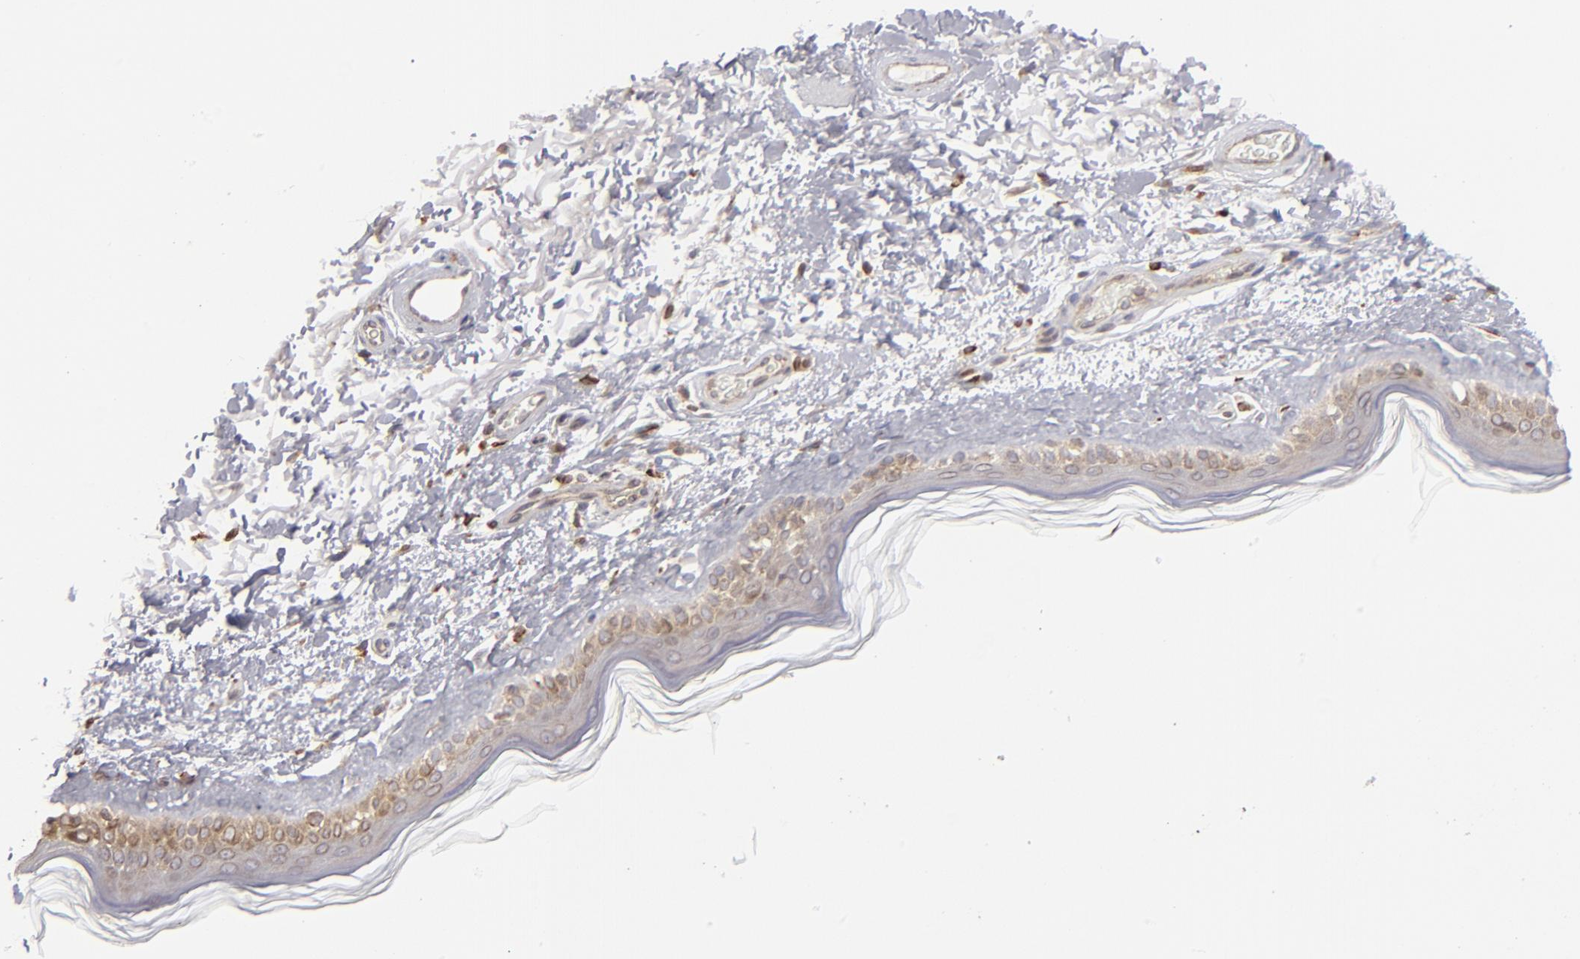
{"staining": {"intensity": "negative", "quantity": "none", "location": "none"}, "tissue": "skin", "cell_type": "Fibroblasts", "image_type": "normal", "snomed": [{"axis": "morphology", "description": "Normal tissue, NOS"}, {"axis": "topography", "description": "Skin"}], "caption": "Fibroblasts show no significant expression in normal skin.", "gene": "TMX1", "patient": {"sex": "male", "age": 63}}